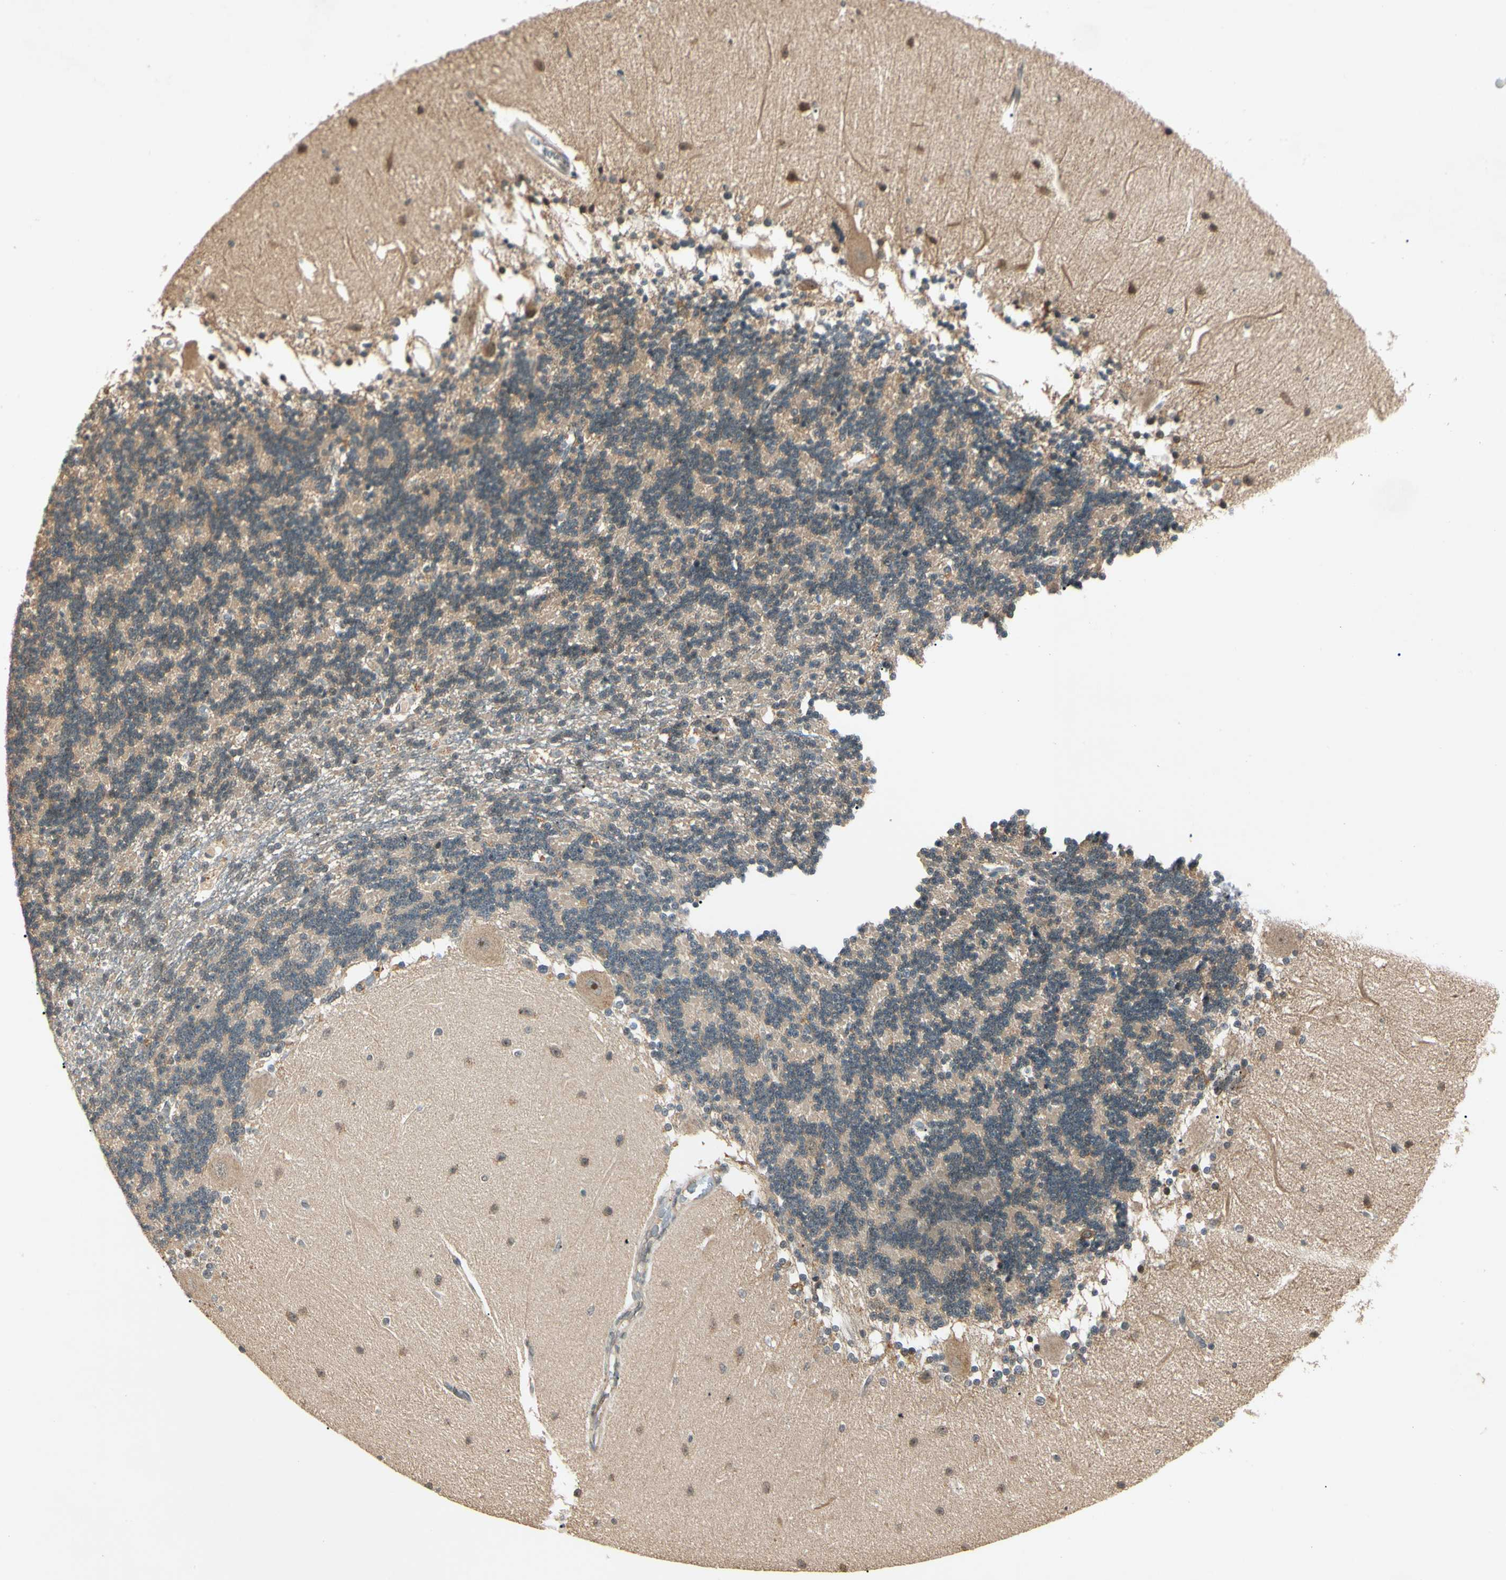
{"staining": {"intensity": "weak", "quantity": ">75%", "location": "cytoplasmic/membranous,nuclear"}, "tissue": "cerebellum", "cell_type": "Cells in granular layer", "image_type": "normal", "snomed": [{"axis": "morphology", "description": "Normal tissue, NOS"}, {"axis": "topography", "description": "Cerebellum"}], "caption": "Cells in granular layer reveal low levels of weak cytoplasmic/membranous,nuclear expression in approximately >75% of cells in normal cerebellum. (Stains: DAB in brown, nuclei in blue, Microscopy: brightfield microscopy at high magnification).", "gene": "ZSCAN12", "patient": {"sex": "female", "age": 54}}